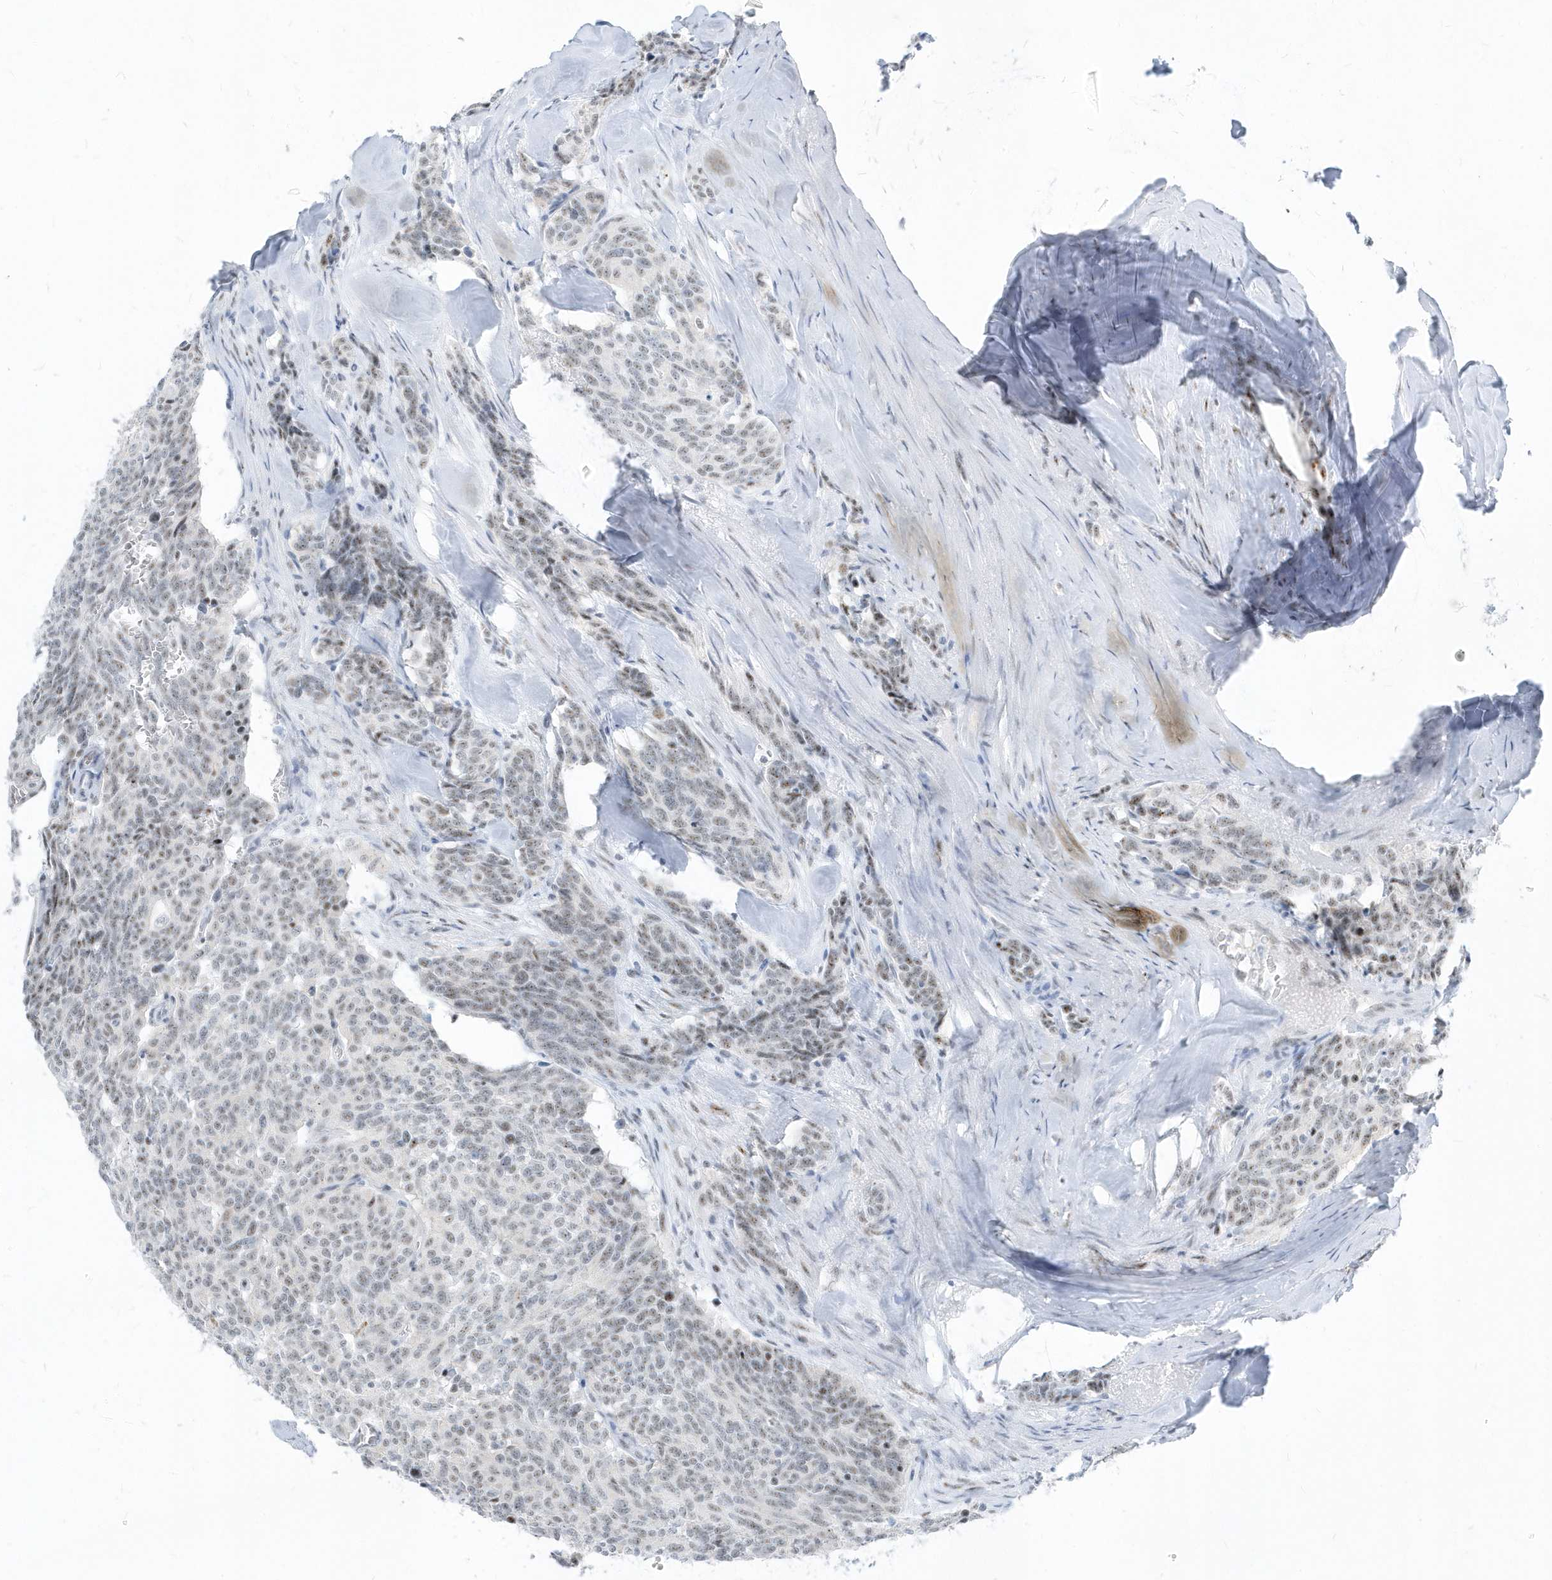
{"staining": {"intensity": "moderate", "quantity": "<25%", "location": "nuclear"}, "tissue": "carcinoid", "cell_type": "Tumor cells", "image_type": "cancer", "snomed": [{"axis": "morphology", "description": "Carcinoid, malignant, NOS"}, {"axis": "topography", "description": "Lung"}], "caption": "Immunohistochemistry photomicrograph of neoplastic tissue: carcinoid stained using IHC displays low levels of moderate protein expression localized specifically in the nuclear of tumor cells, appearing as a nuclear brown color.", "gene": "PLEKHN1", "patient": {"sex": "female", "age": 46}}